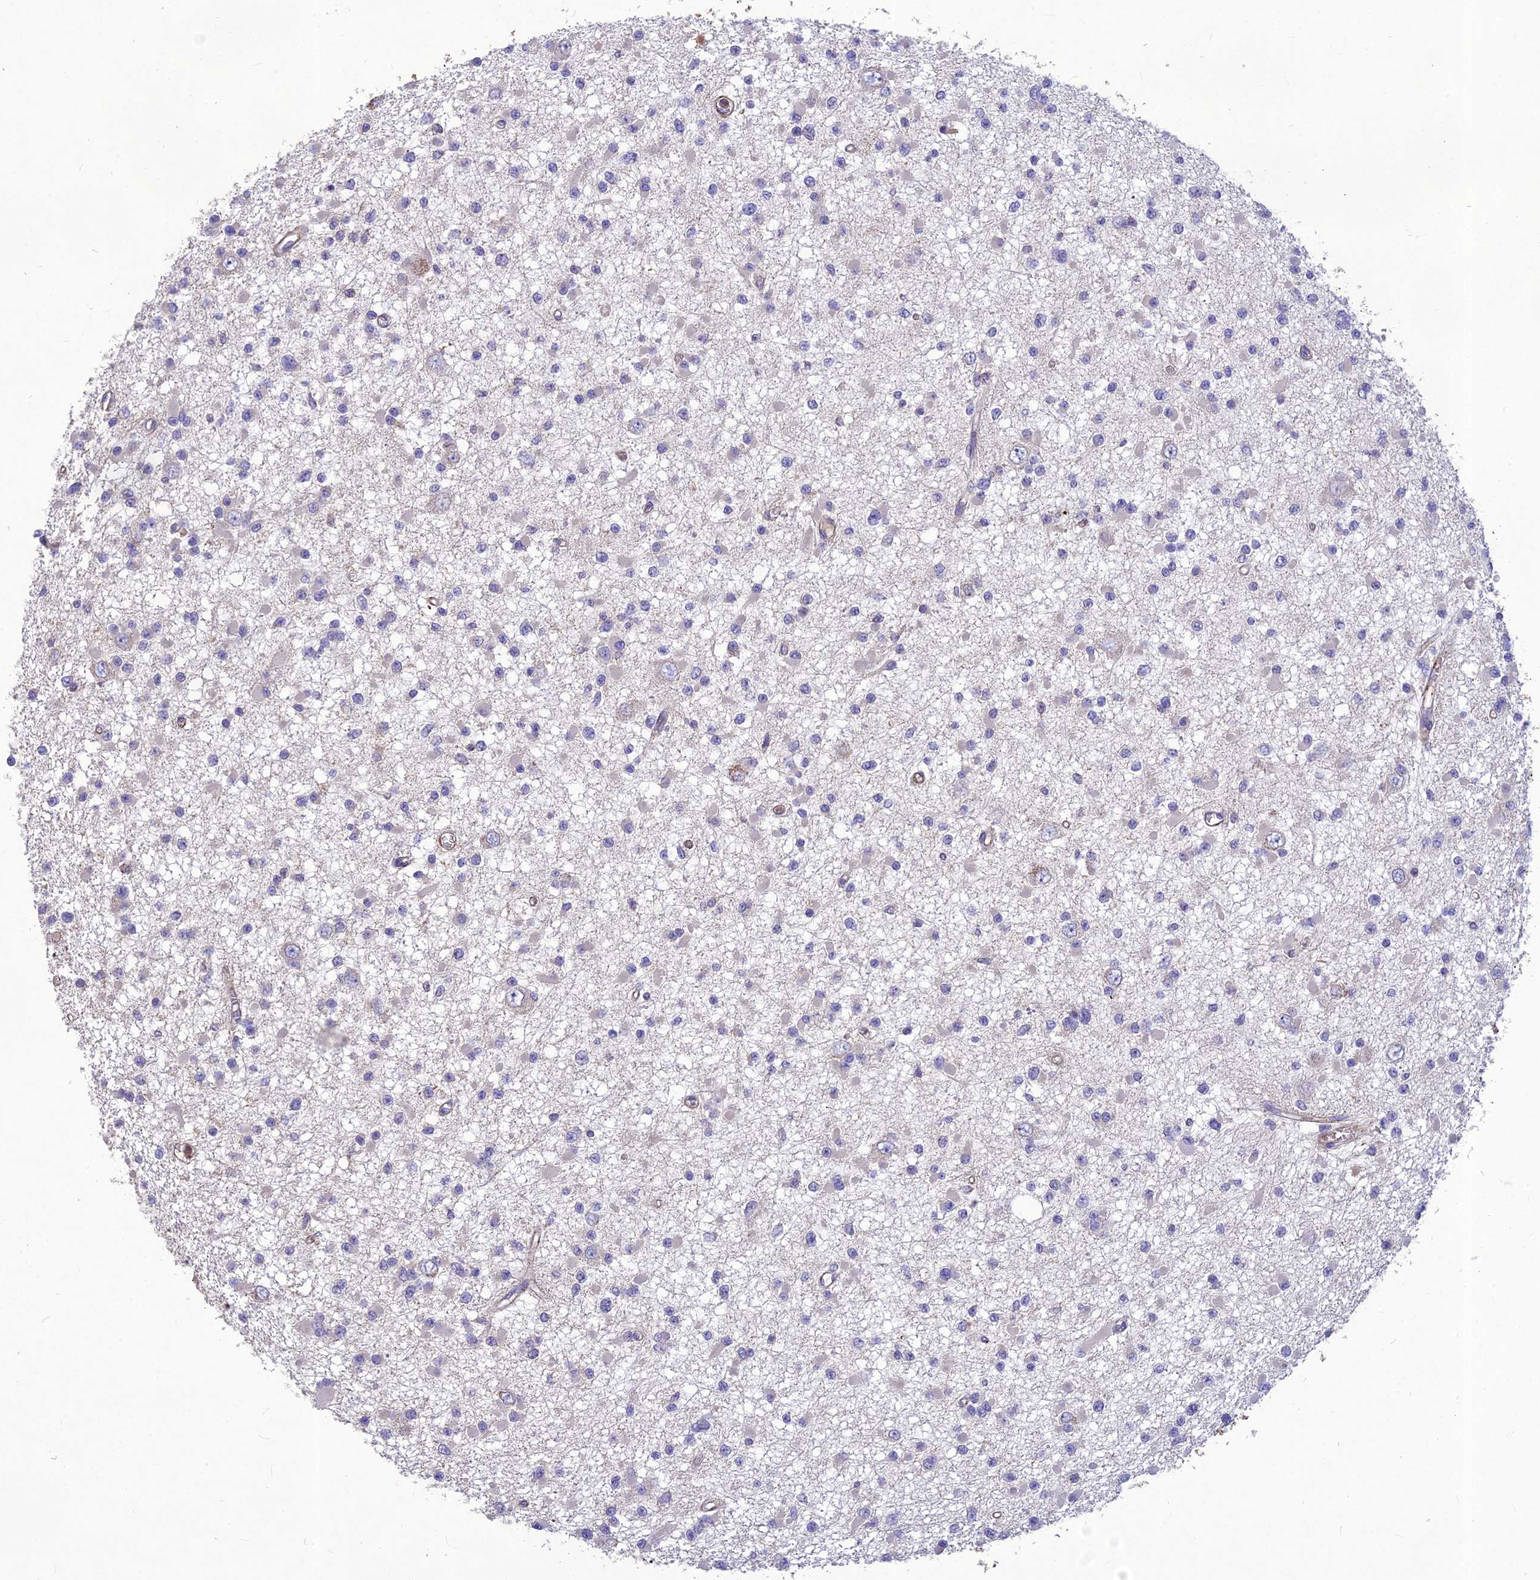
{"staining": {"intensity": "negative", "quantity": "none", "location": "none"}, "tissue": "glioma", "cell_type": "Tumor cells", "image_type": "cancer", "snomed": [{"axis": "morphology", "description": "Glioma, malignant, Low grade"}, {"axis": "topography", "description": "Brain"}], "caption": "Glioma stained for a protein using immunohistochemistry demonstrates no expression tumor cells.", "gene": "CLUH", "patient": {"sex": "female", "age": 22}}